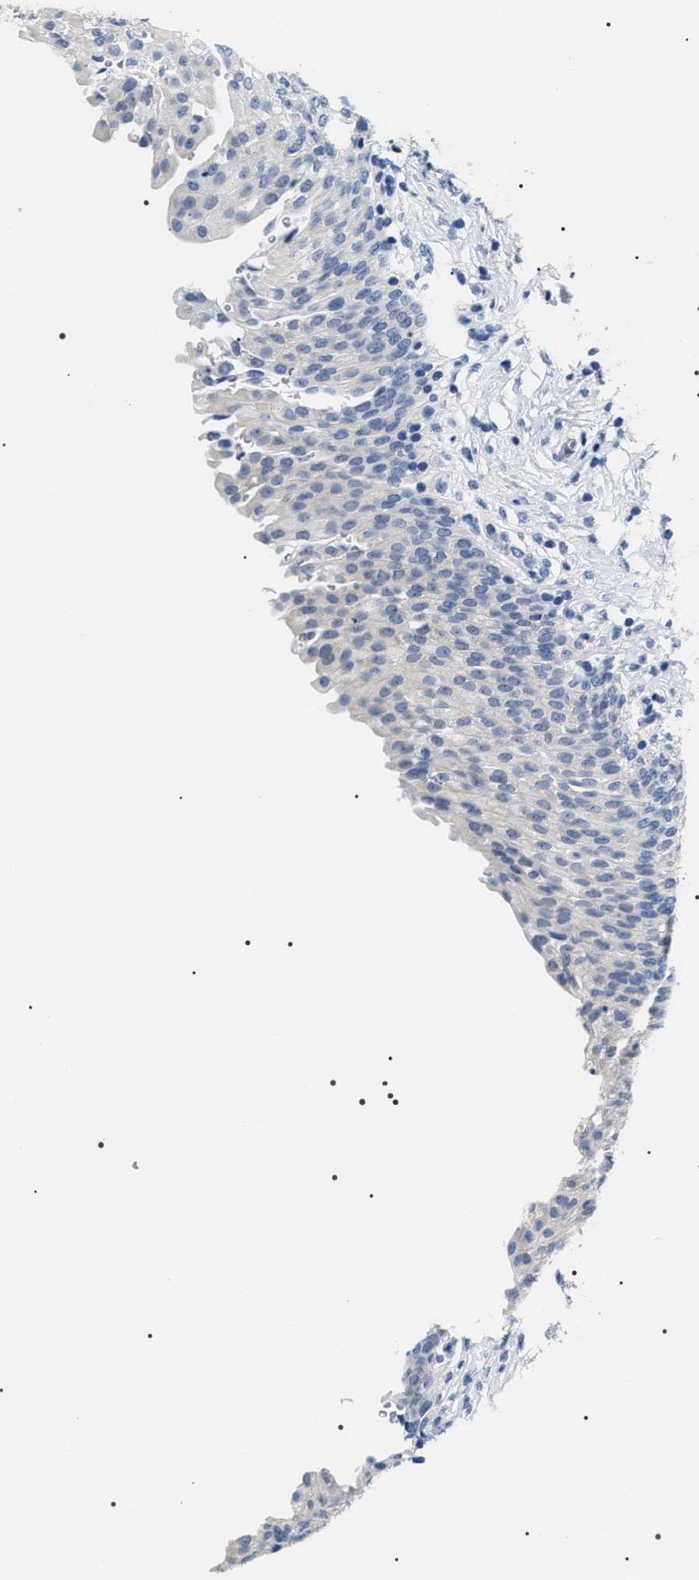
{"staining": {"intensity": "negative", "quantity": "none", "location": "none"}, "tissue": "urinary bladder", "cell_type": "Urothelial cells", "image_type": "normal", "snomed": [{"axis": "morphology", "description": "Urothelial carcinoma, High grade"}, {"axis": "topography", "description": "Urinary bladder"}], "caption": "Immunohistochemistry micrograph of benign urinary bladder stained for a protein (brown), which reveals no expression in urothelial cells. (DAB (3,3'-diaminobenzidine) immunohistochemistry (IHC) visualized using brightfield microscopy, high magnification).", "gene": "ADH4", "patient": {"sex": "male", "age": 46}}